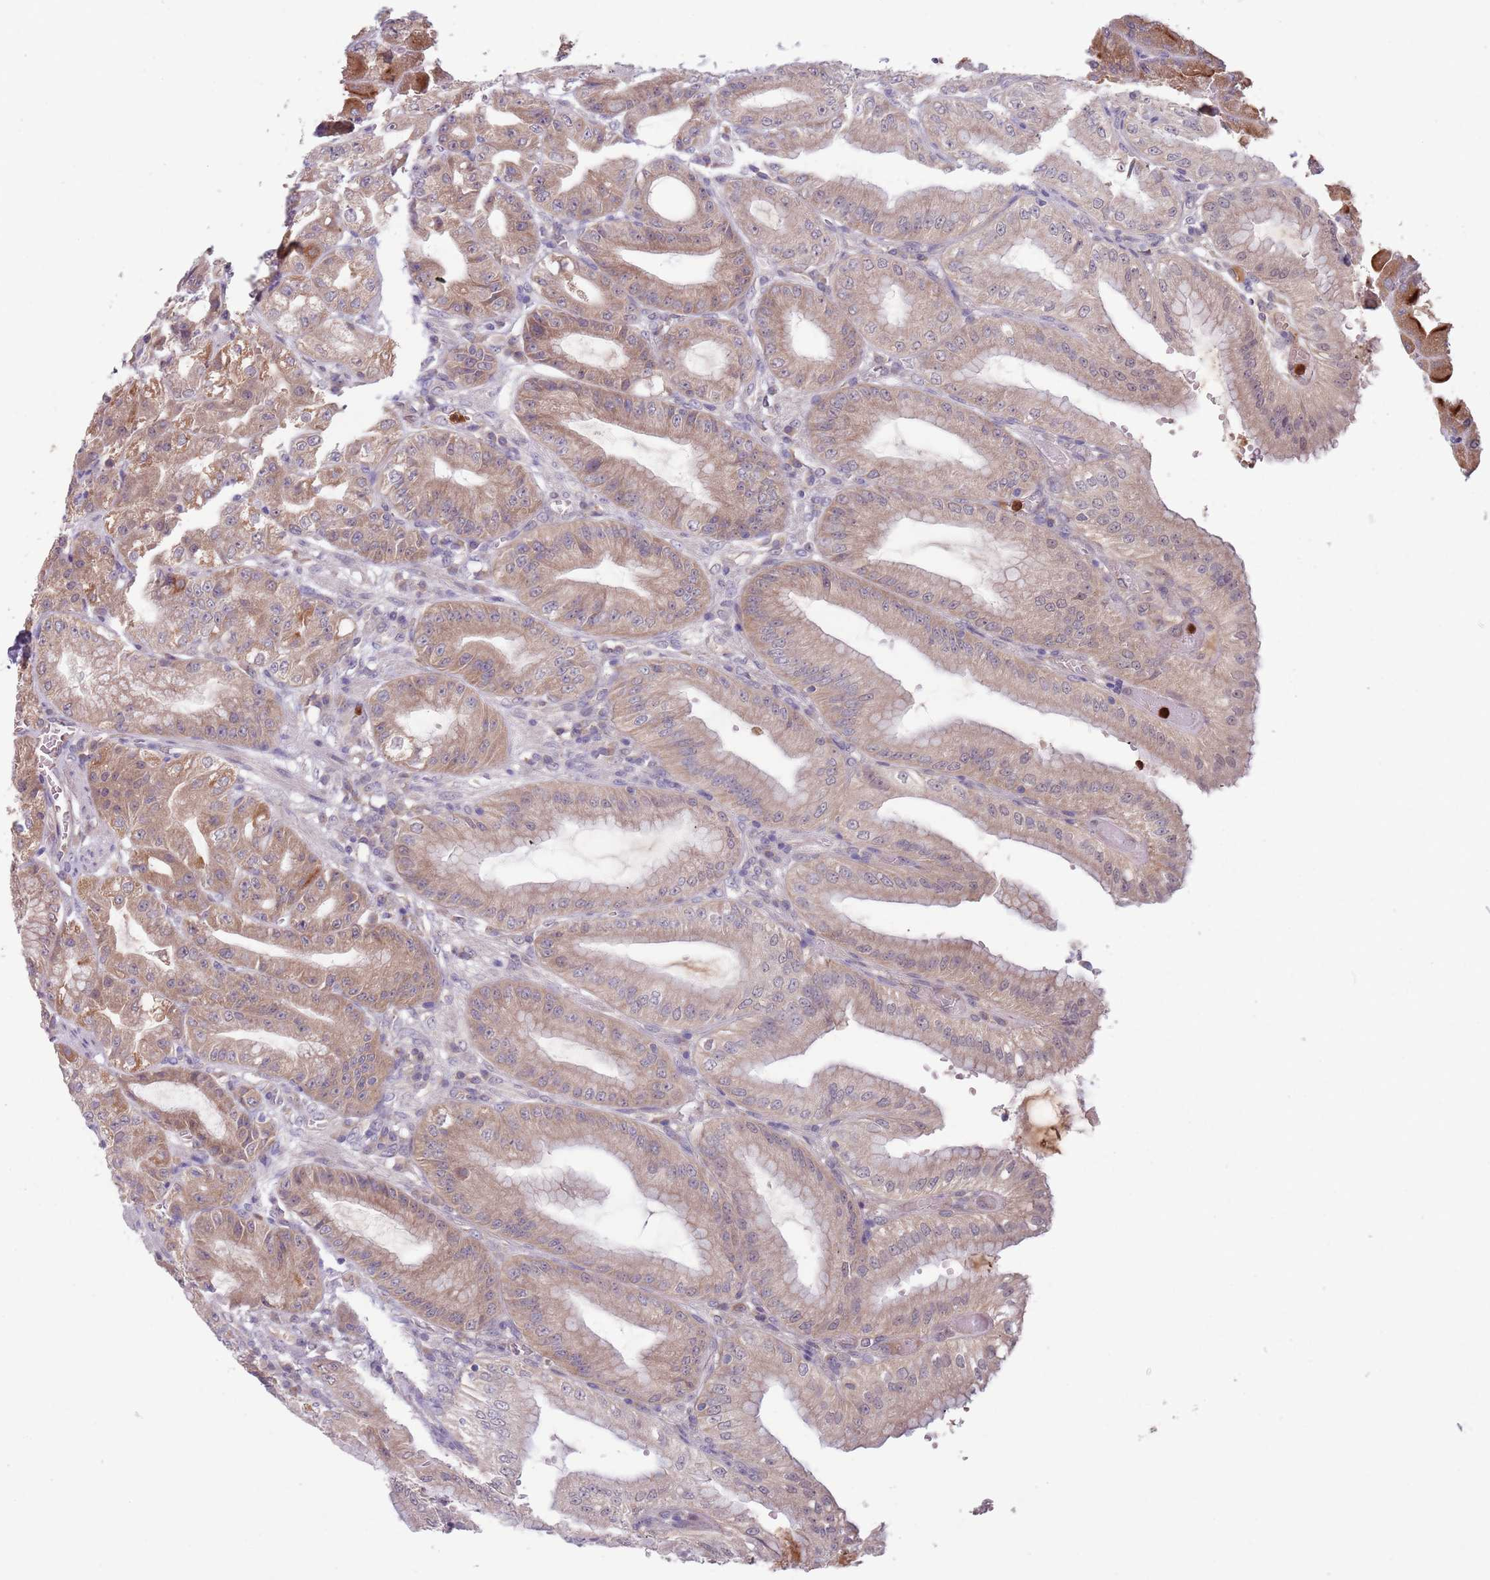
{"staining": {"intensity": "moderate", "quantity": "25%-75%", "location": "cytoplasmic/membranous"}, "tissue": "stomach", "cell_type": "Glandular cells", "image_type": "normal", "snomed": [{"axis": "morphology", "description": "Normal tissue, NOS"}, {"axis": "topography", "description": "Stomach, upper"}, {"axis": "topography", "description": "Stomach, lower"}], "caption": "Stomach stained with DAB (3,3'-diaminobenzidine) immunohistochemistry (IHC) shows medium levels of moderate cytoplasmic/membranous expression in approximately 25%-75% of glandular cells.", "gene": "TYW1B", "patient": {"sex": "male", "age": 71}}